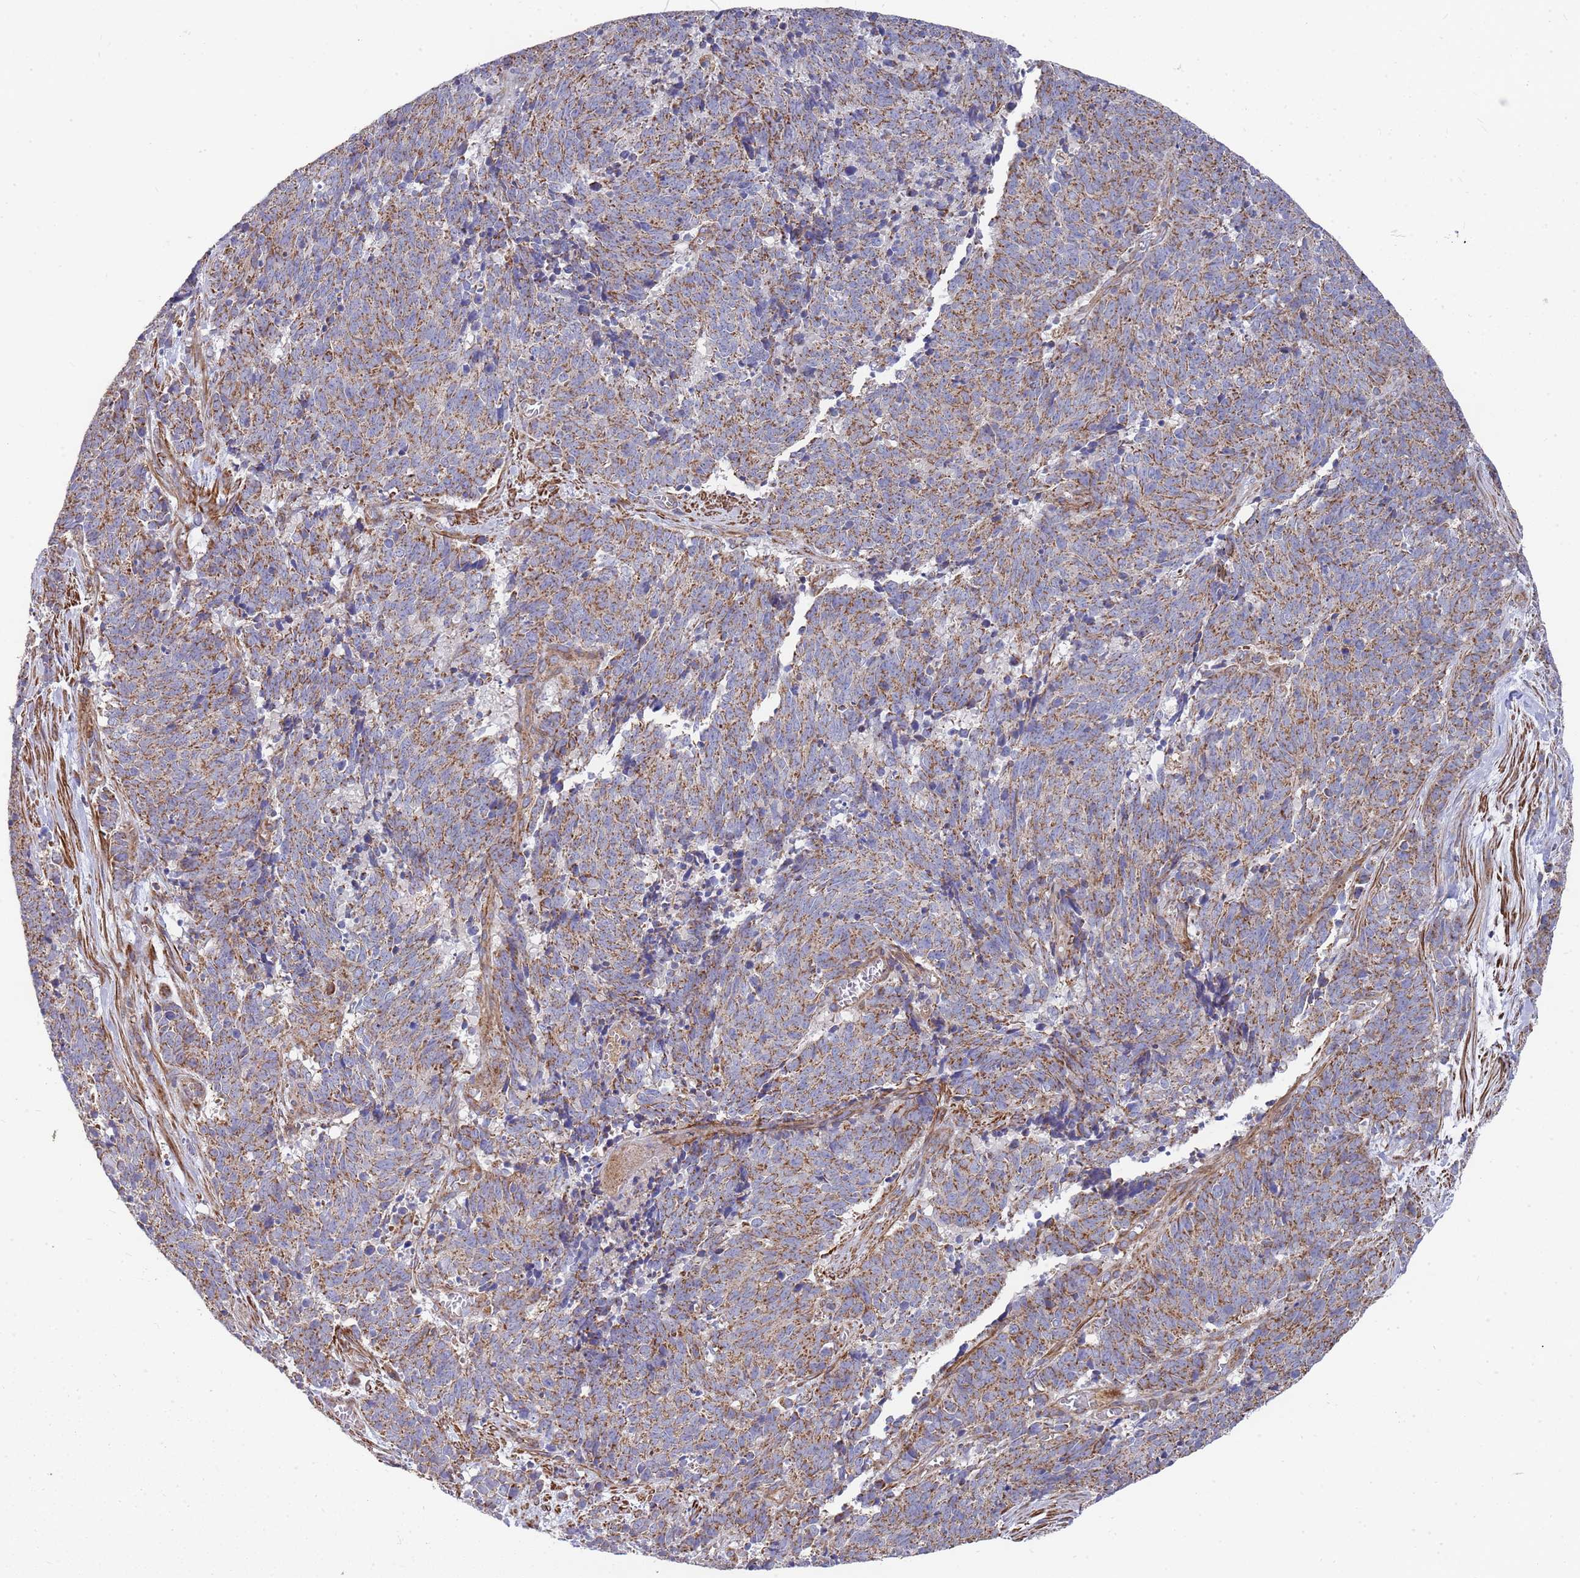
{"staining": {"intensity": "moderate", "quantity": ">75%", "location": "cytoplasmic/membranous"}, "tissue": "cervical cancer", "cell_type": "Tumor cells", "image_type": "cancer", "snomed": [{"axis": "morphology", "description": "Squamous cell carcinoma, NOS"}, {"axis": "topography", "description": "Cervix"}], "caption": "IHC image of human cervical cancer stained for a protein (brown), which exhibits medium levels of moderate cytoplasmic/membranous staining in about >75% of tumor cells.", "gene": "WDFY3", "patient": {"sex": "female", "age": 29}}